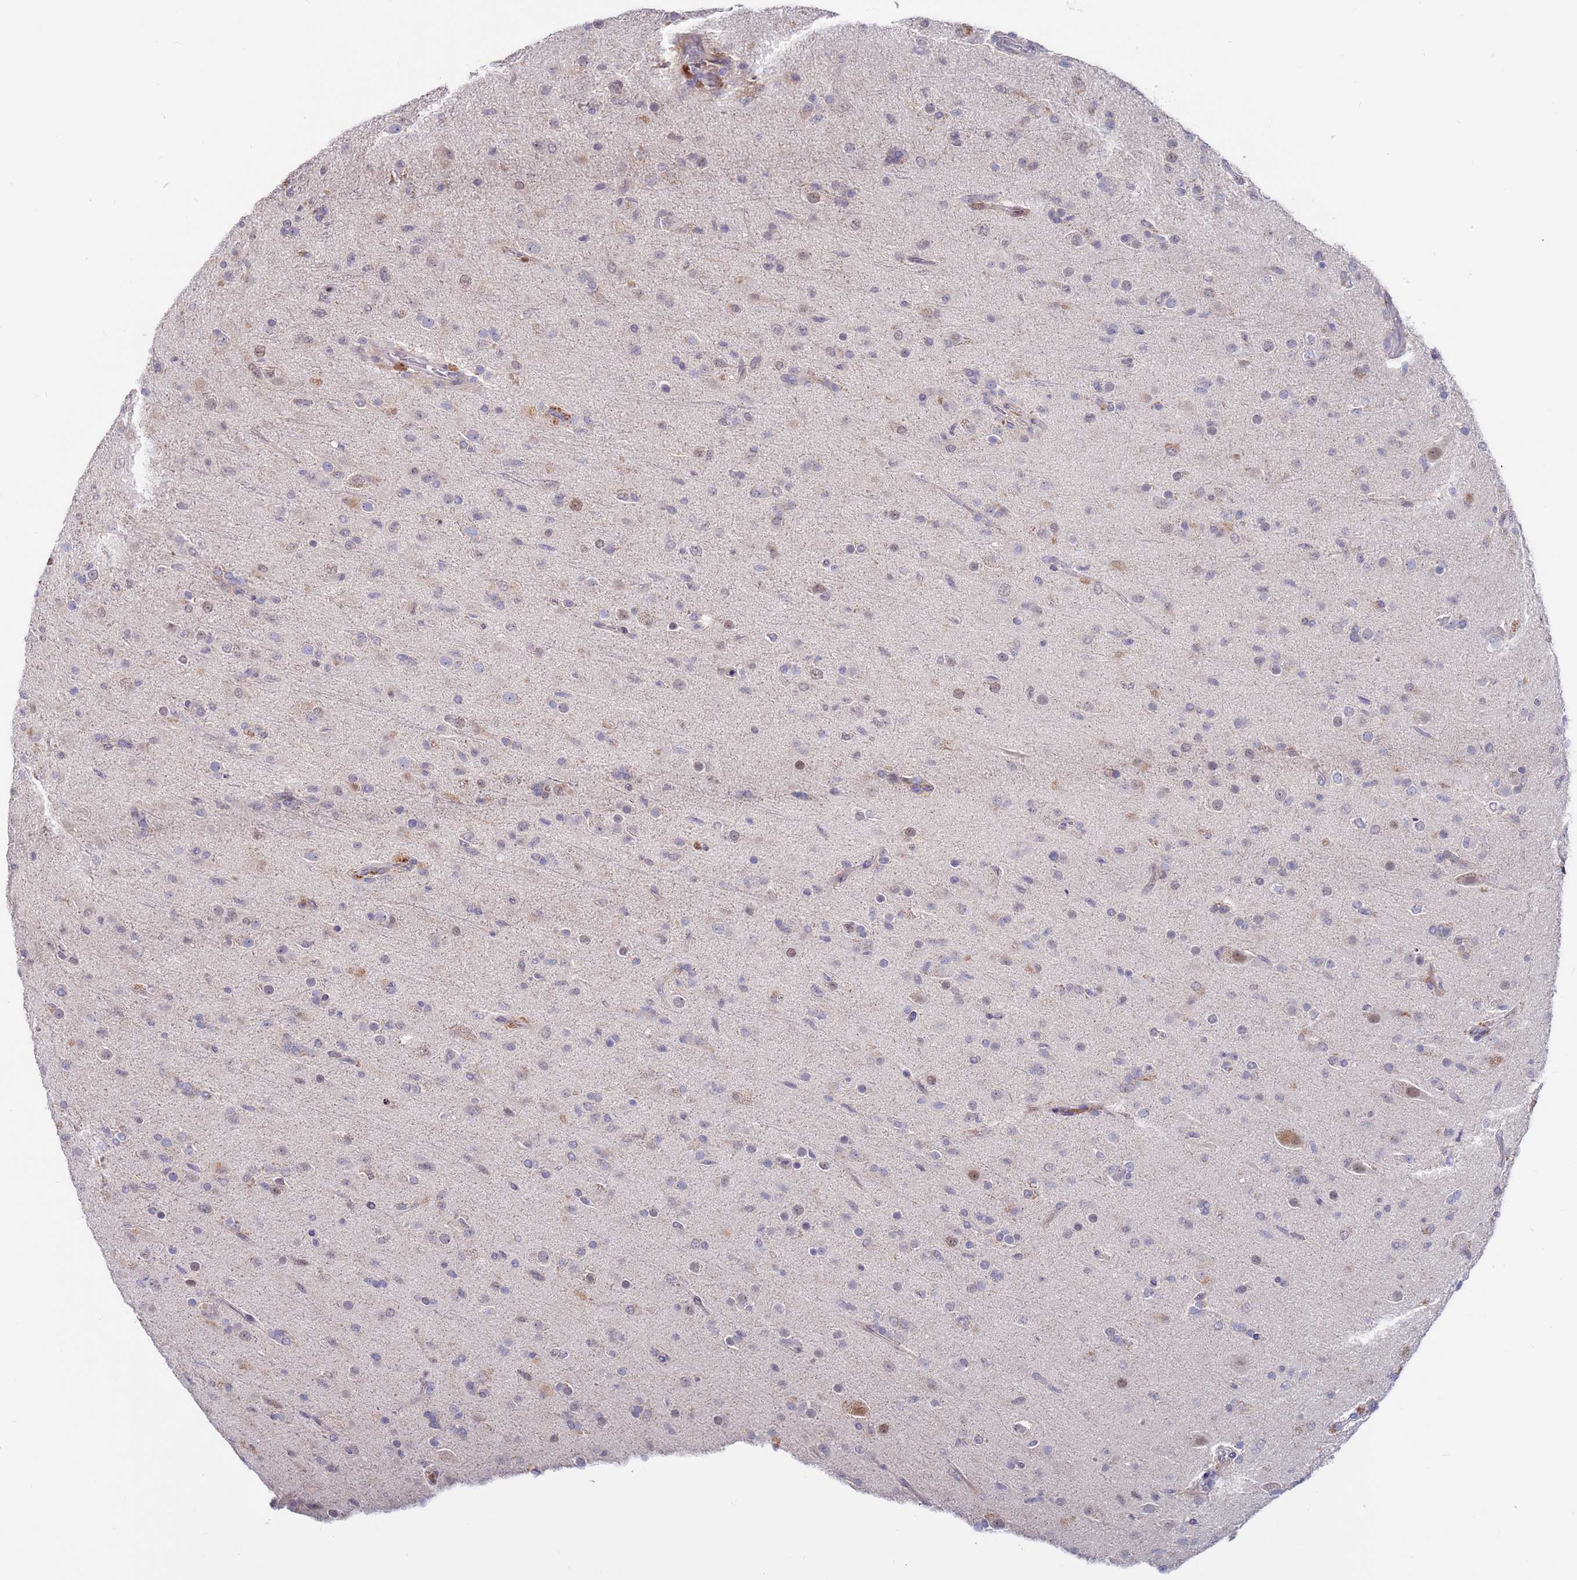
{"staining": {"intensity": "negative", "quantity": "none", "location": "none"}, "tissue": "glioma", "cell_type": "Tumor cells", "image_type": "cancer", "snomed": [{"axis": "morphology", "description": "Glioma, malignant, Low grade"}, {"axis": "topography", "description": "Brain"}], "caption": "This is an immunohistochemistry (IHC) photomicrograph of human glioma. There is no staining in tumor cells.", "gene": "FBXO27", "patient": {"sex": "male", "age": 65}}